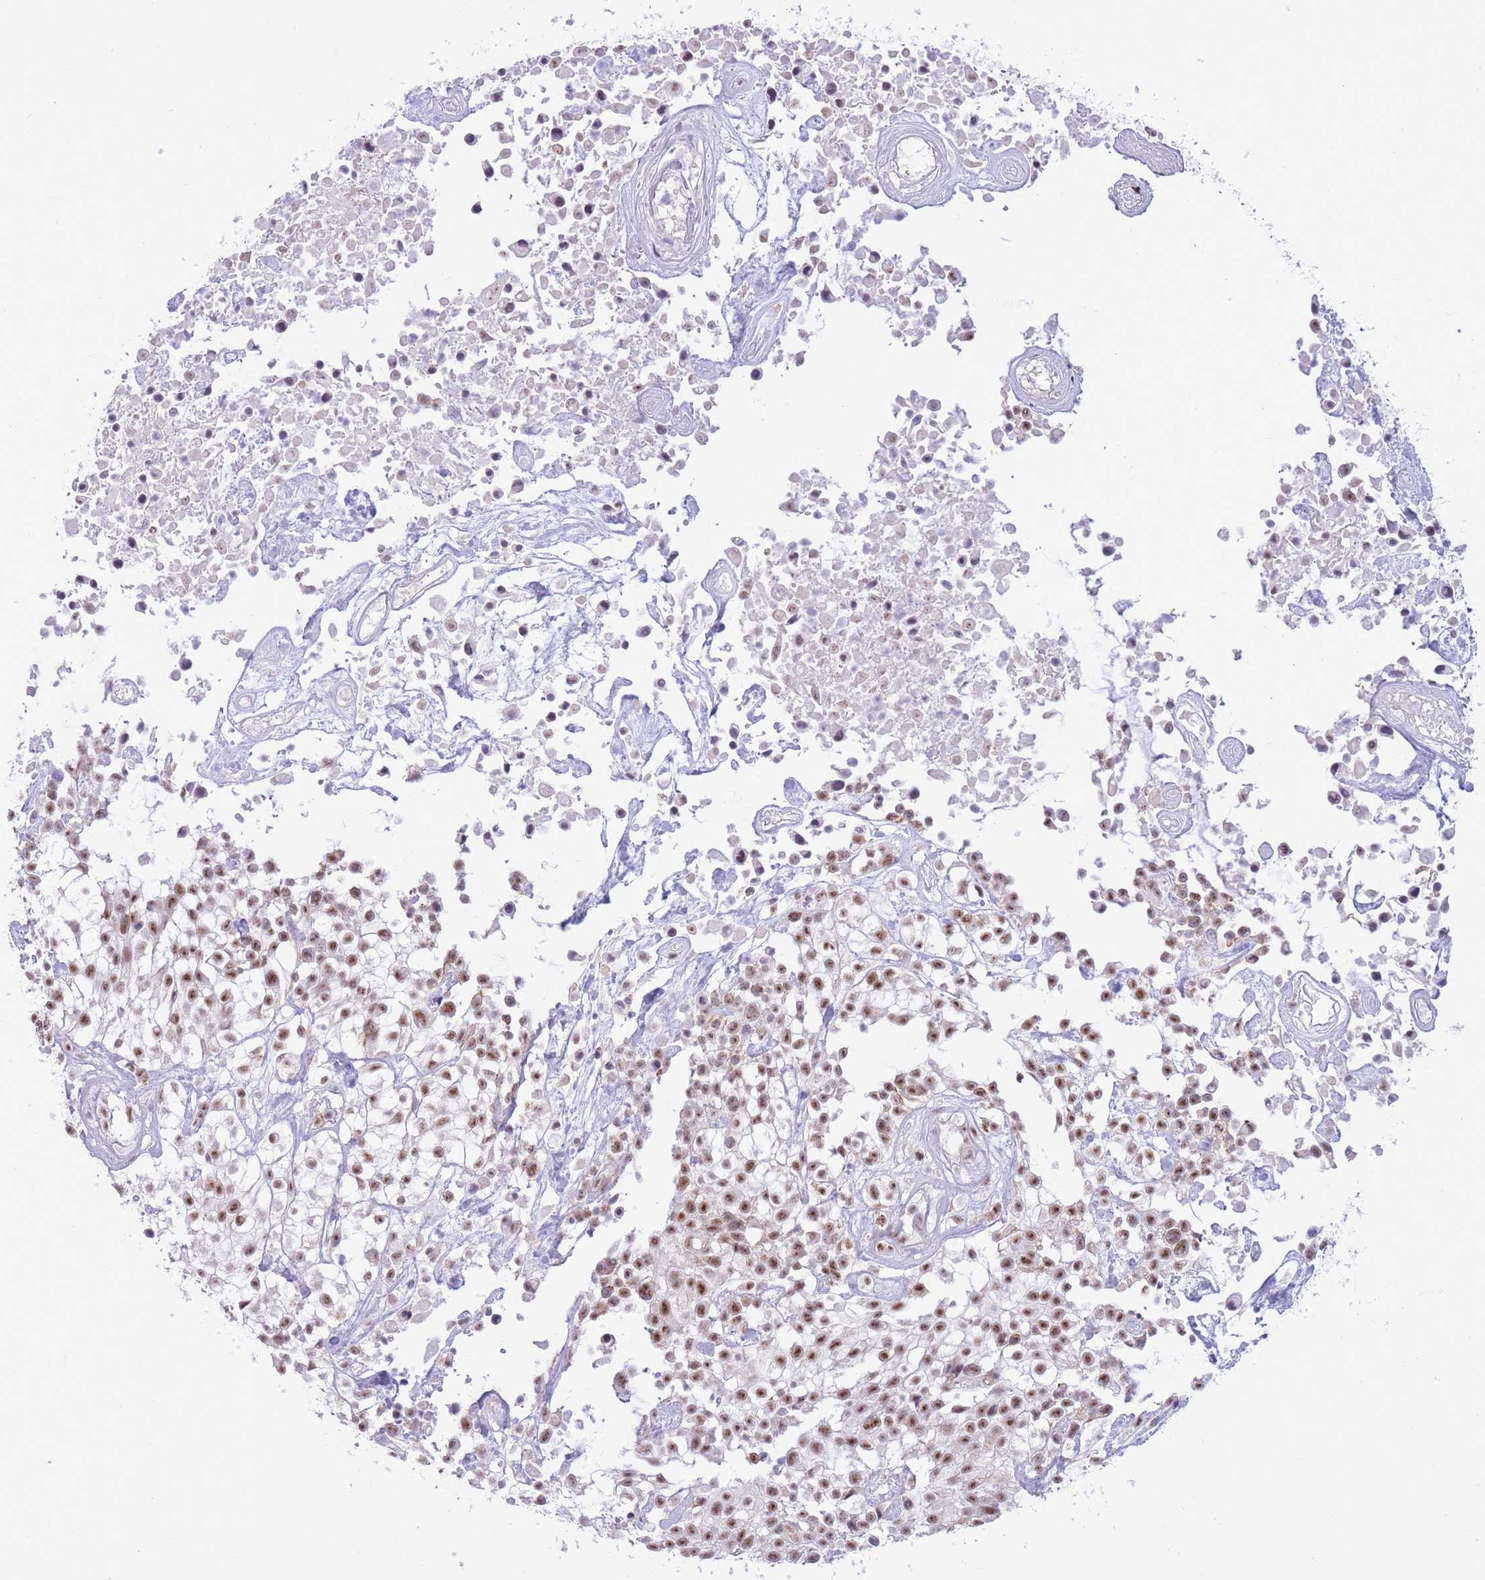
{"staining": {"intensity": "moderate", "quantity": ">75%", "location": "nuclear"}, "tissue": "urothelial cancer", "cell_type": "Tumor cells", "image_type": "cancer", "snomed": [{"axis": "morphology", "description": "Urothelial carcinoma, High grade"}, {"axis": "topography", "description": "Urinary bladder"}], "caption": "Immunohistochemistry (IHC) (DAB) staining of urothelial cancer demonstrates moderate nuclear protein staining in about >75% of tumor cells.", "gene": "CYP2B6", "patient": {"sex": "male", "age": 56}}